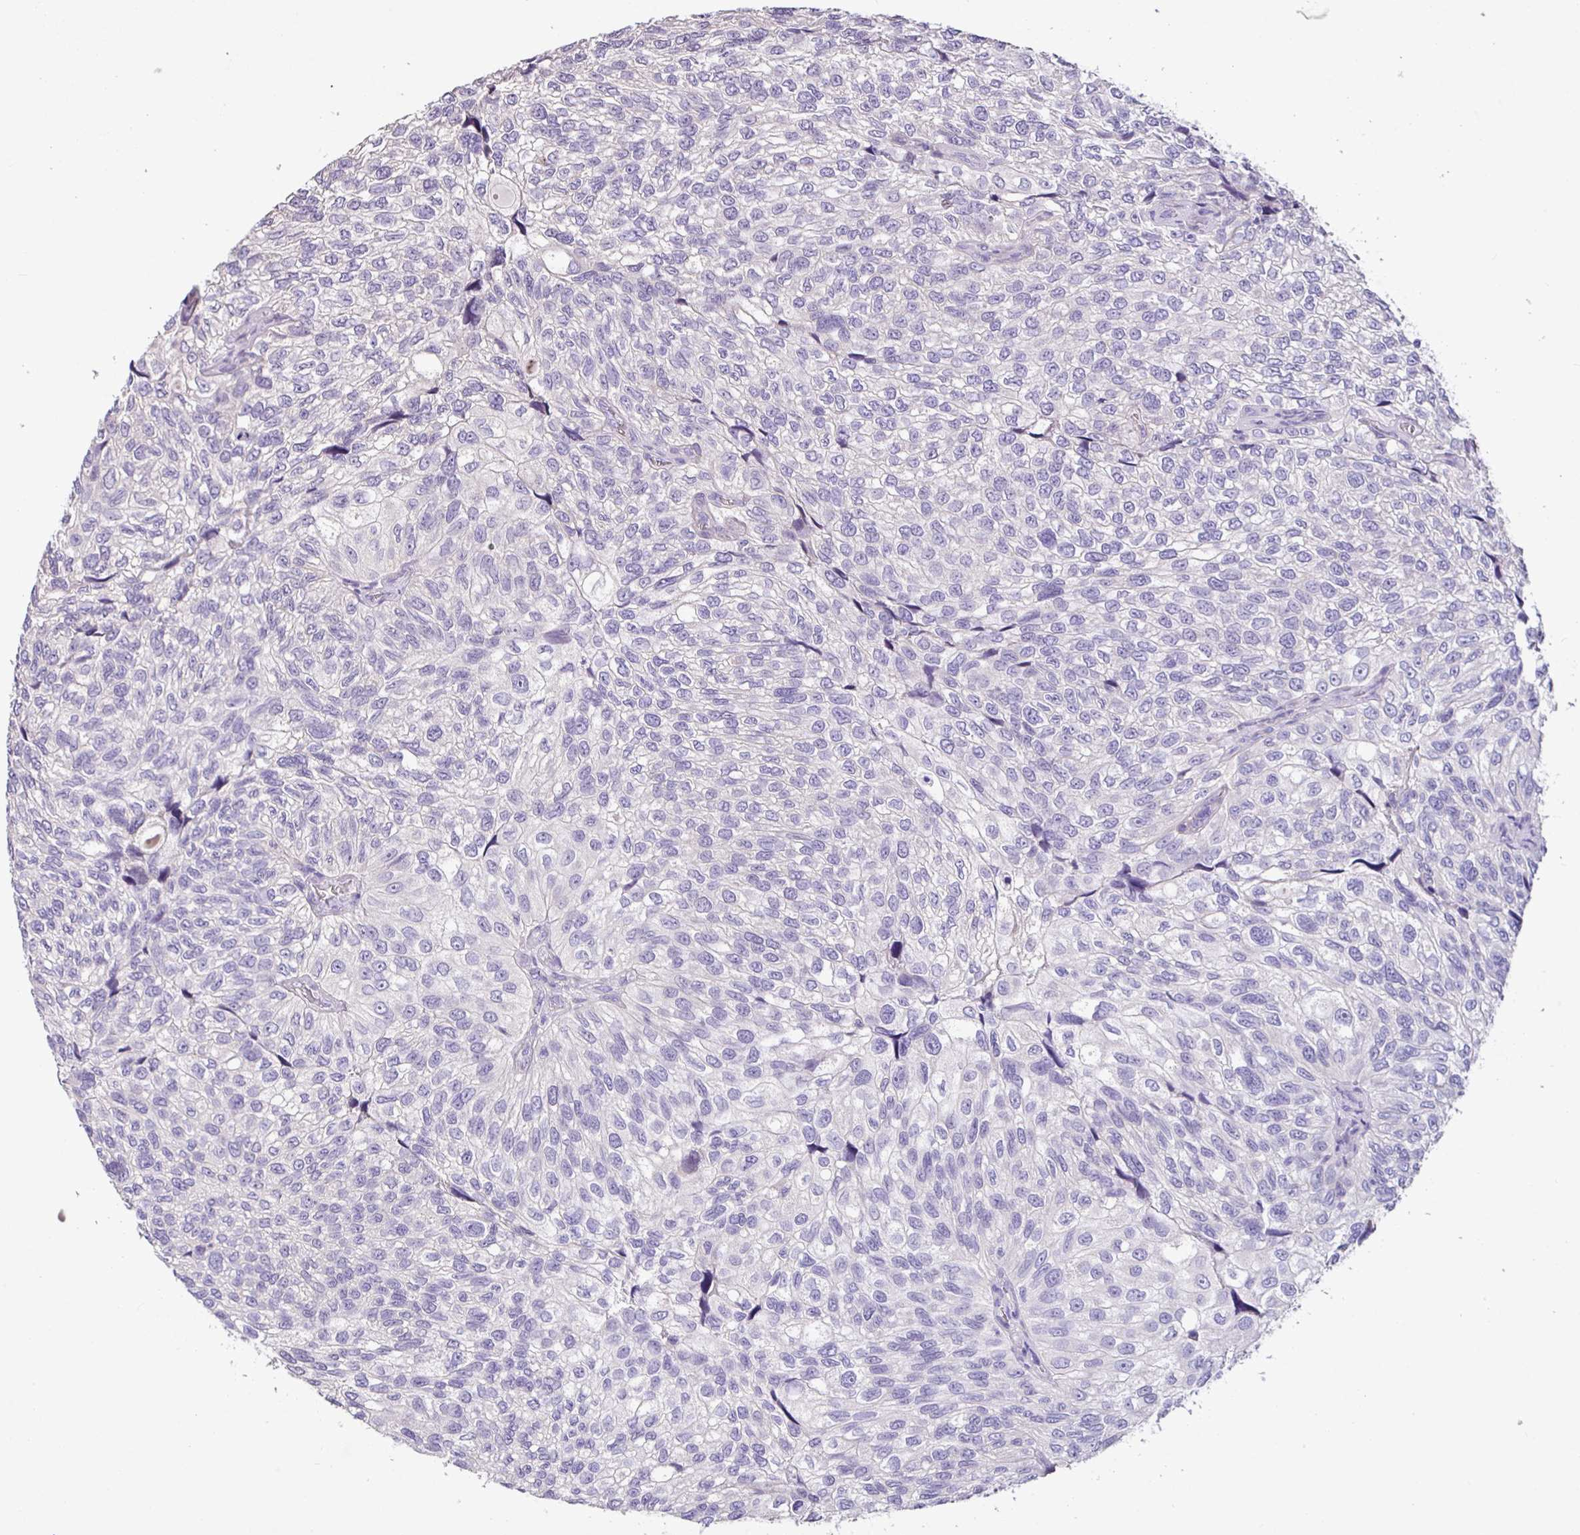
{"staining": {"intensity": "negative", "quantity": "none", "location": "none"}, "tissue": "urothelial cancer", "cell_type": "Tumor cells", "image_type": "cancer", "snomed": [{"axis": "morphology", "description": "Urothelial carcinoma, NOS"}, {"axis": "topography", "description": "Urinary bladder"}], "caption": "Protein analysis of transitional cell carcinoma demonstrates no significant expression in tumor cells.", "gene": "ZG16", "patient": {"sex": "male", "age": 87}}